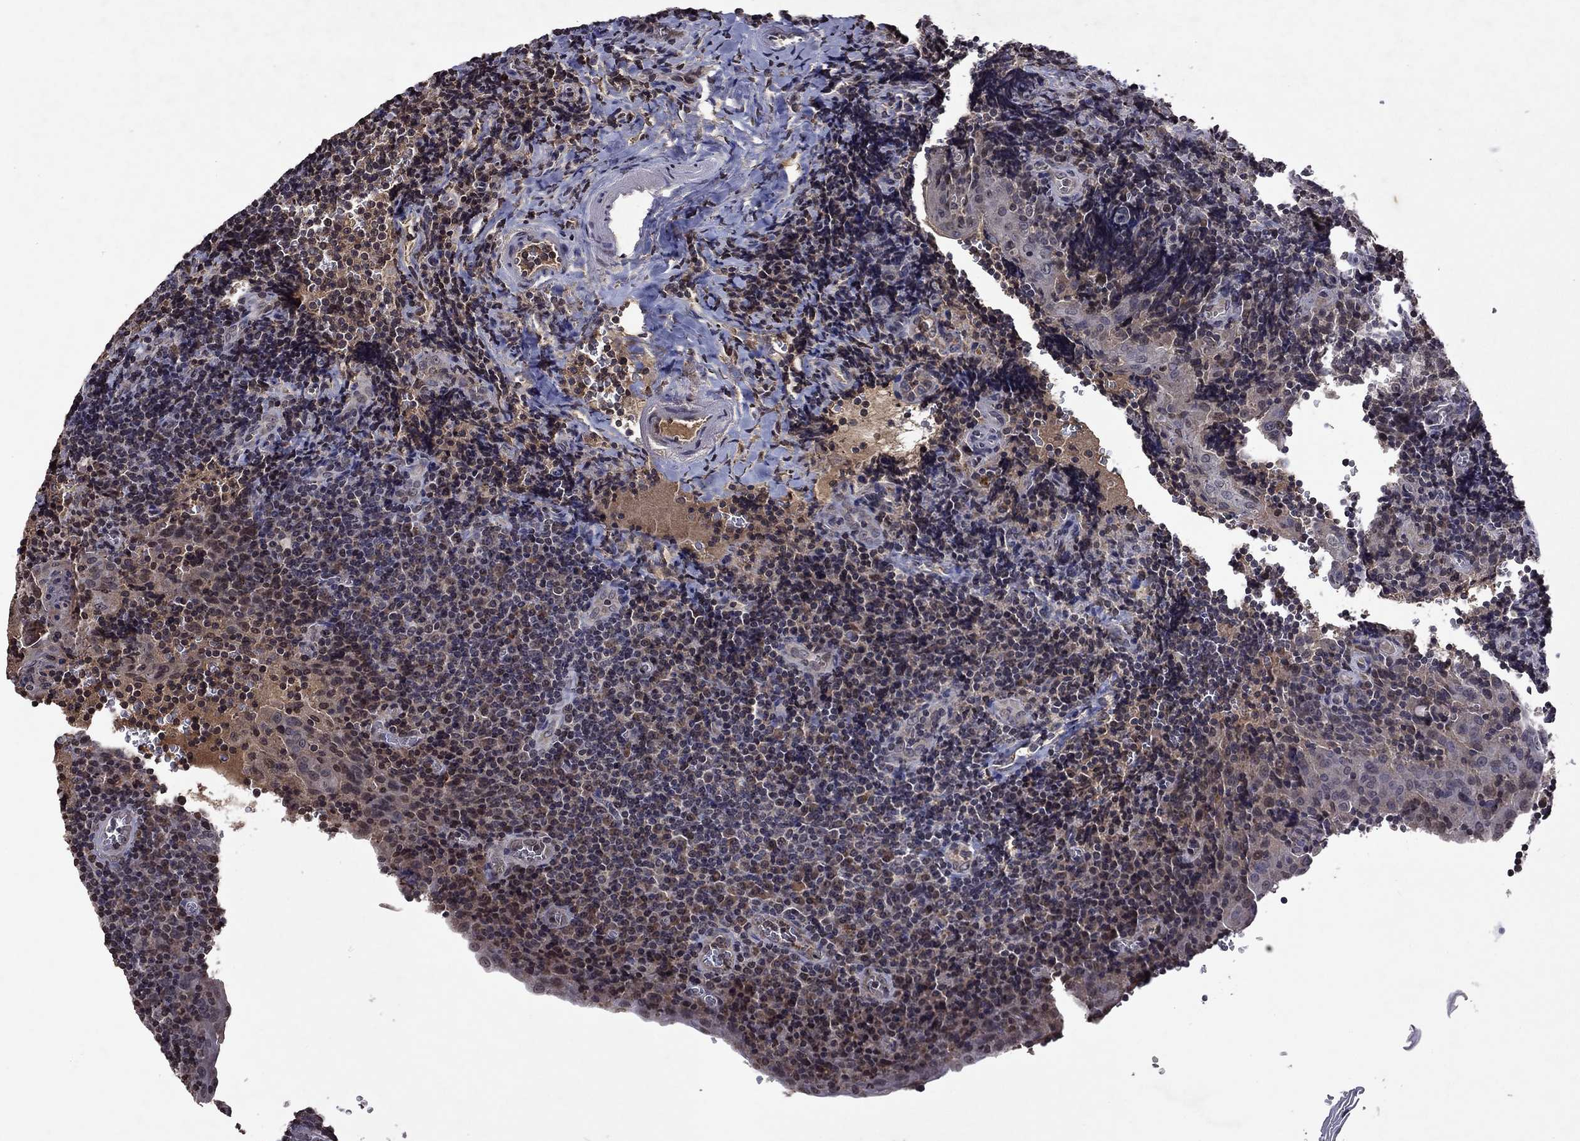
{"staining": {"intensity": "negative", "quantity": "none", "location": "none"}, "tissue": "tonsil", "cell_type": "Germinal center cells", "image_type": "normal", "snomed": [{"axis": "morphology", "description": "Normal tissue, NOS"}, {"axis": "morphology", "description": "Inflammation, NOS"}, {"axis": "topography", "description": "Tonsil"}], "caption": "Germinal center cells show no significant protein positivity in unremarkable tonsil. (DAB immunohistochemistry with hematoxylin counter stain).", "gene": "NLGN1", "patient": {"sex": "female", "age": 31}}